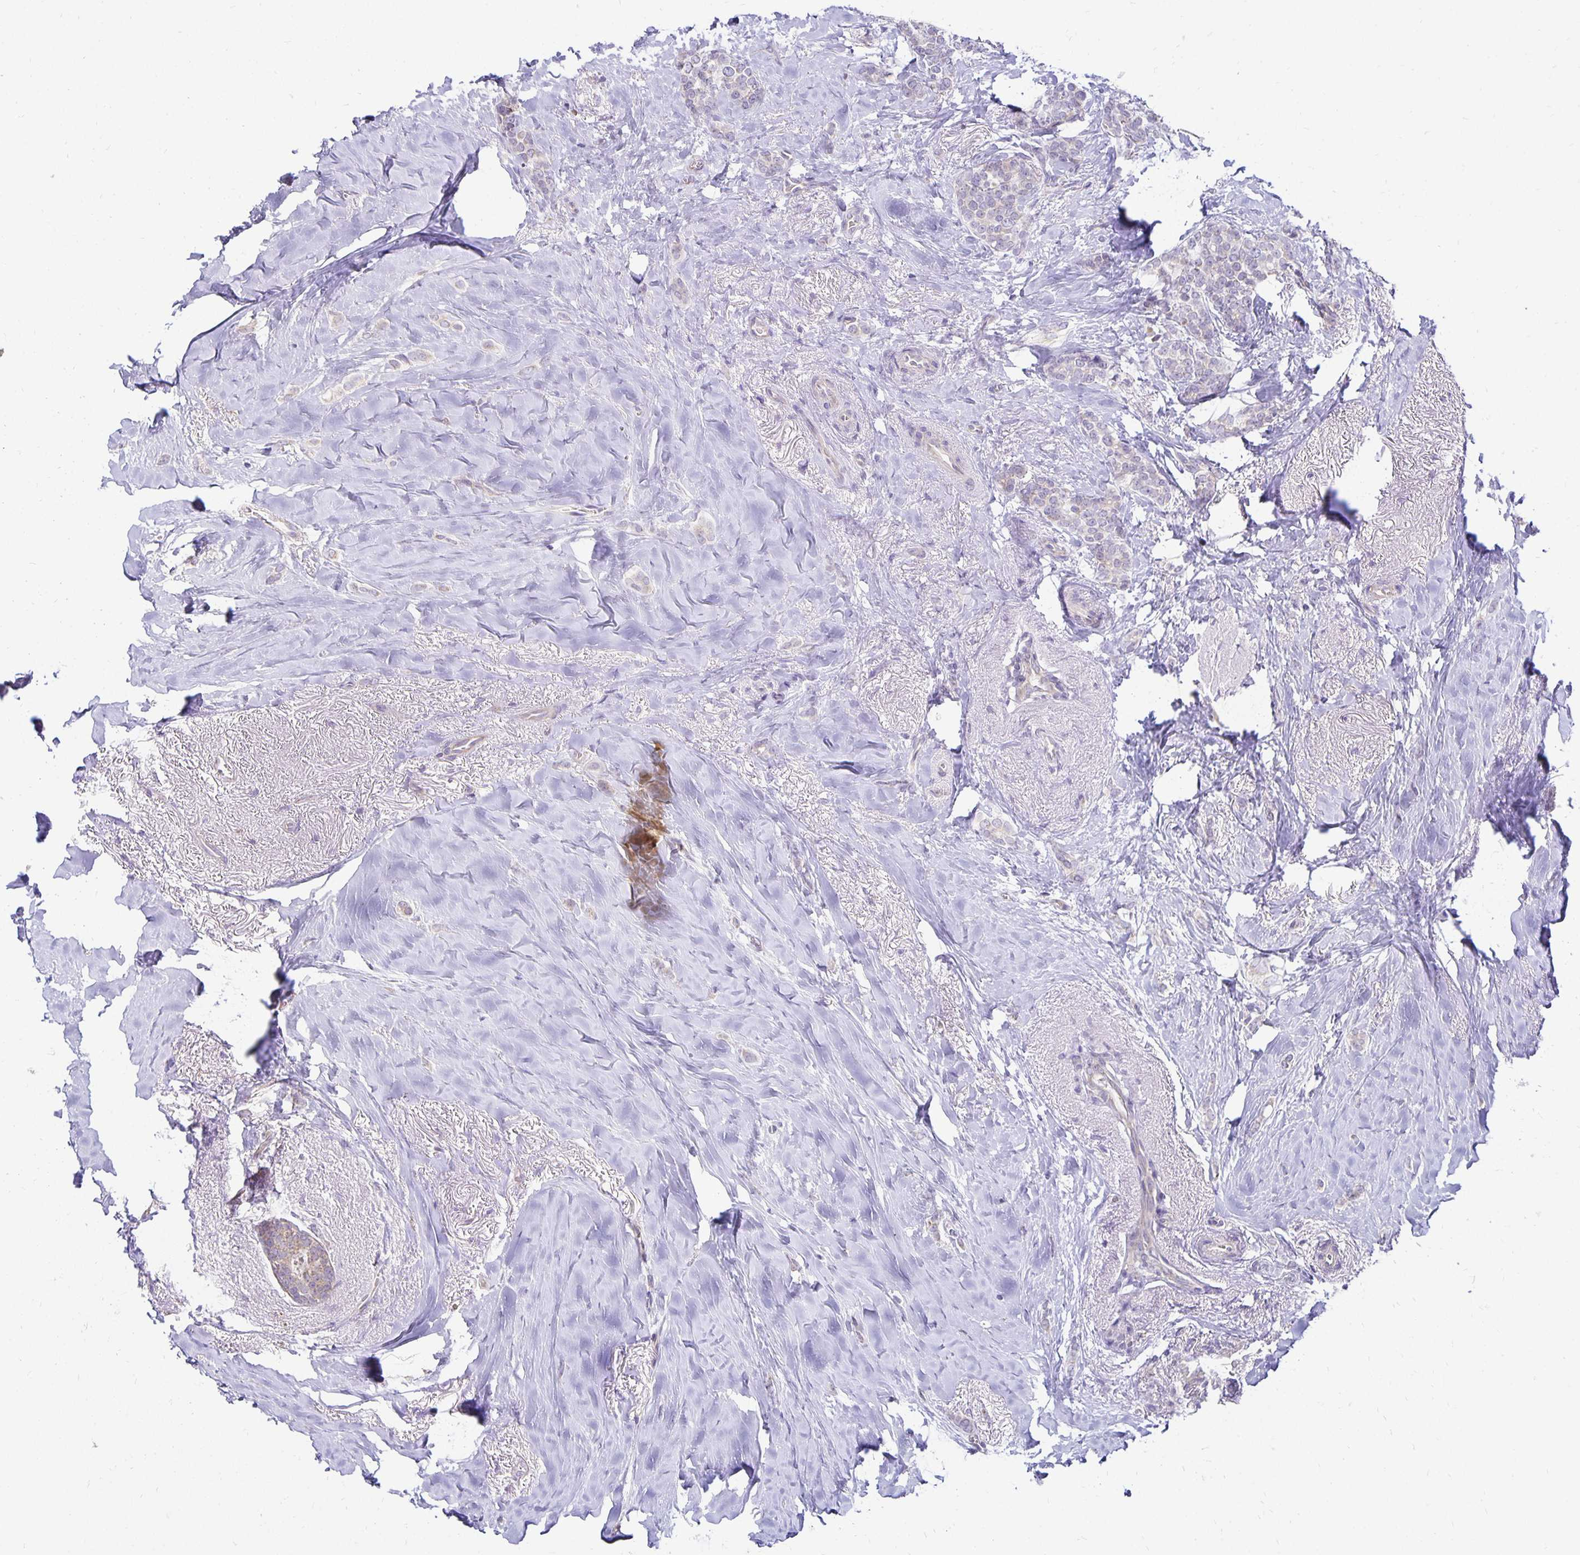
{"staining": {"intensity": "negative", "quantity": "none", "location": "none"}, "tissue": "breast cancer", "cell_type": "Tumor cells", "image_type": "cancer", "snomed": [{"axis": "morphology", "description": "Normal tissue, NOS"}, {"axis": "morphology", "description": "Duct carcinoma"}, {"axis": "topography", "description": "Breast"}], "caption": "Immunohistochemical staining of breast infiltrating ductal carcinoma displays no significant positivity in tumor cells.", "gene": "FN3K", "patient": {"sex": "female", "age": 77}}